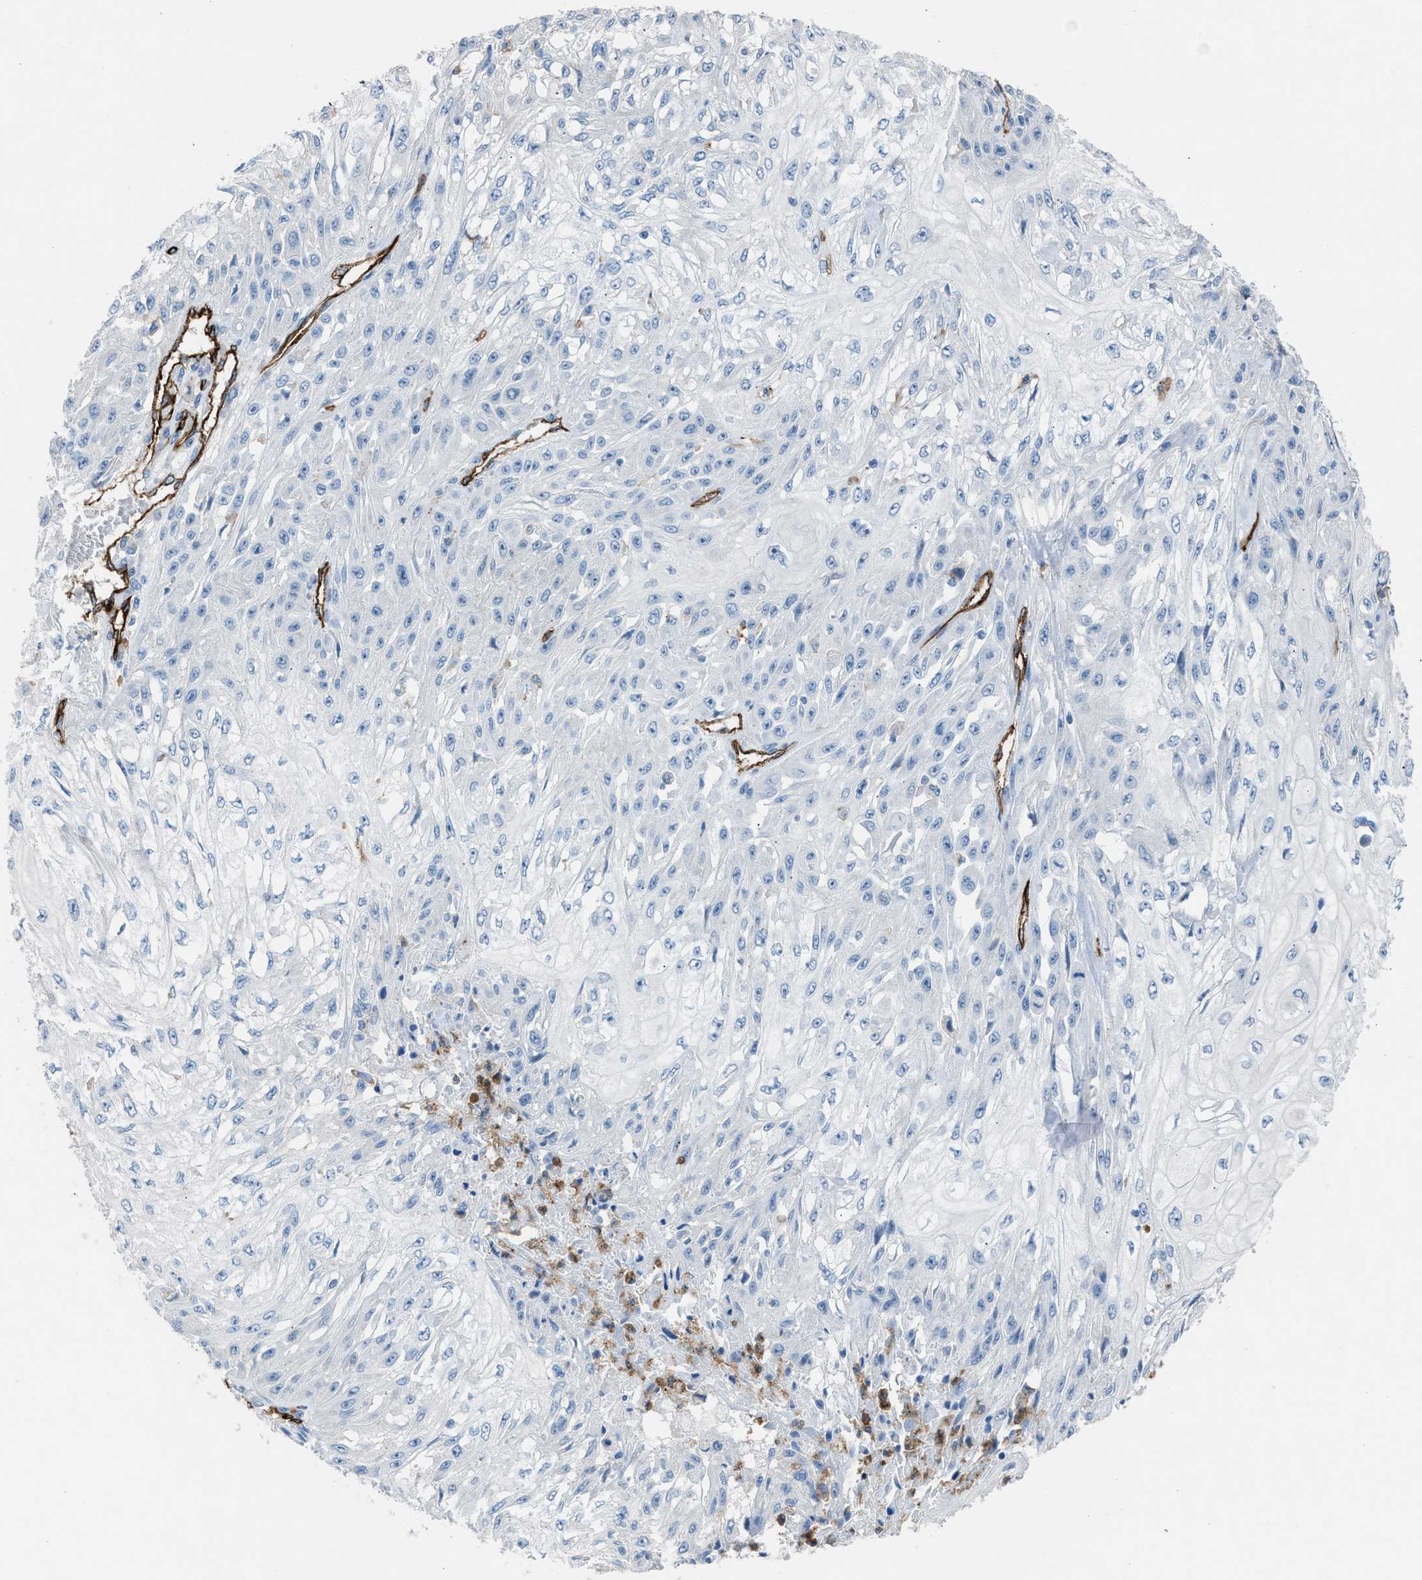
{"staining": {"intensity": "negative", "quantity": "none", "location": "none"}, "tissue": "skin cancer", "cell_type": "Tumor cells", "image_type": "cancer", "snomed": [{"axis": "morphology", "description": "Squamous cell carcinoma, NOS"}, {"axis": "morphology", "description": "Squamous cell carcinoma, metastatic, NOS"}, {"axis": "topography", "description": "Skin"}, {"axis": "topography", "description": "Lymph node"}], "caption": "High magnification brightfield microscopy of squamous cell carcinoma (skin) stained with DAB (brown) and counterstained with hematoxylin (blue): tumor cells show no significant expression. (DAB (3,3'-diaminobenzidine) immunohistochemistry visualized using brightfield microscopy, high magnification).", "gene": "DYSF", "patient": {"sex": "male", "age": 75}}